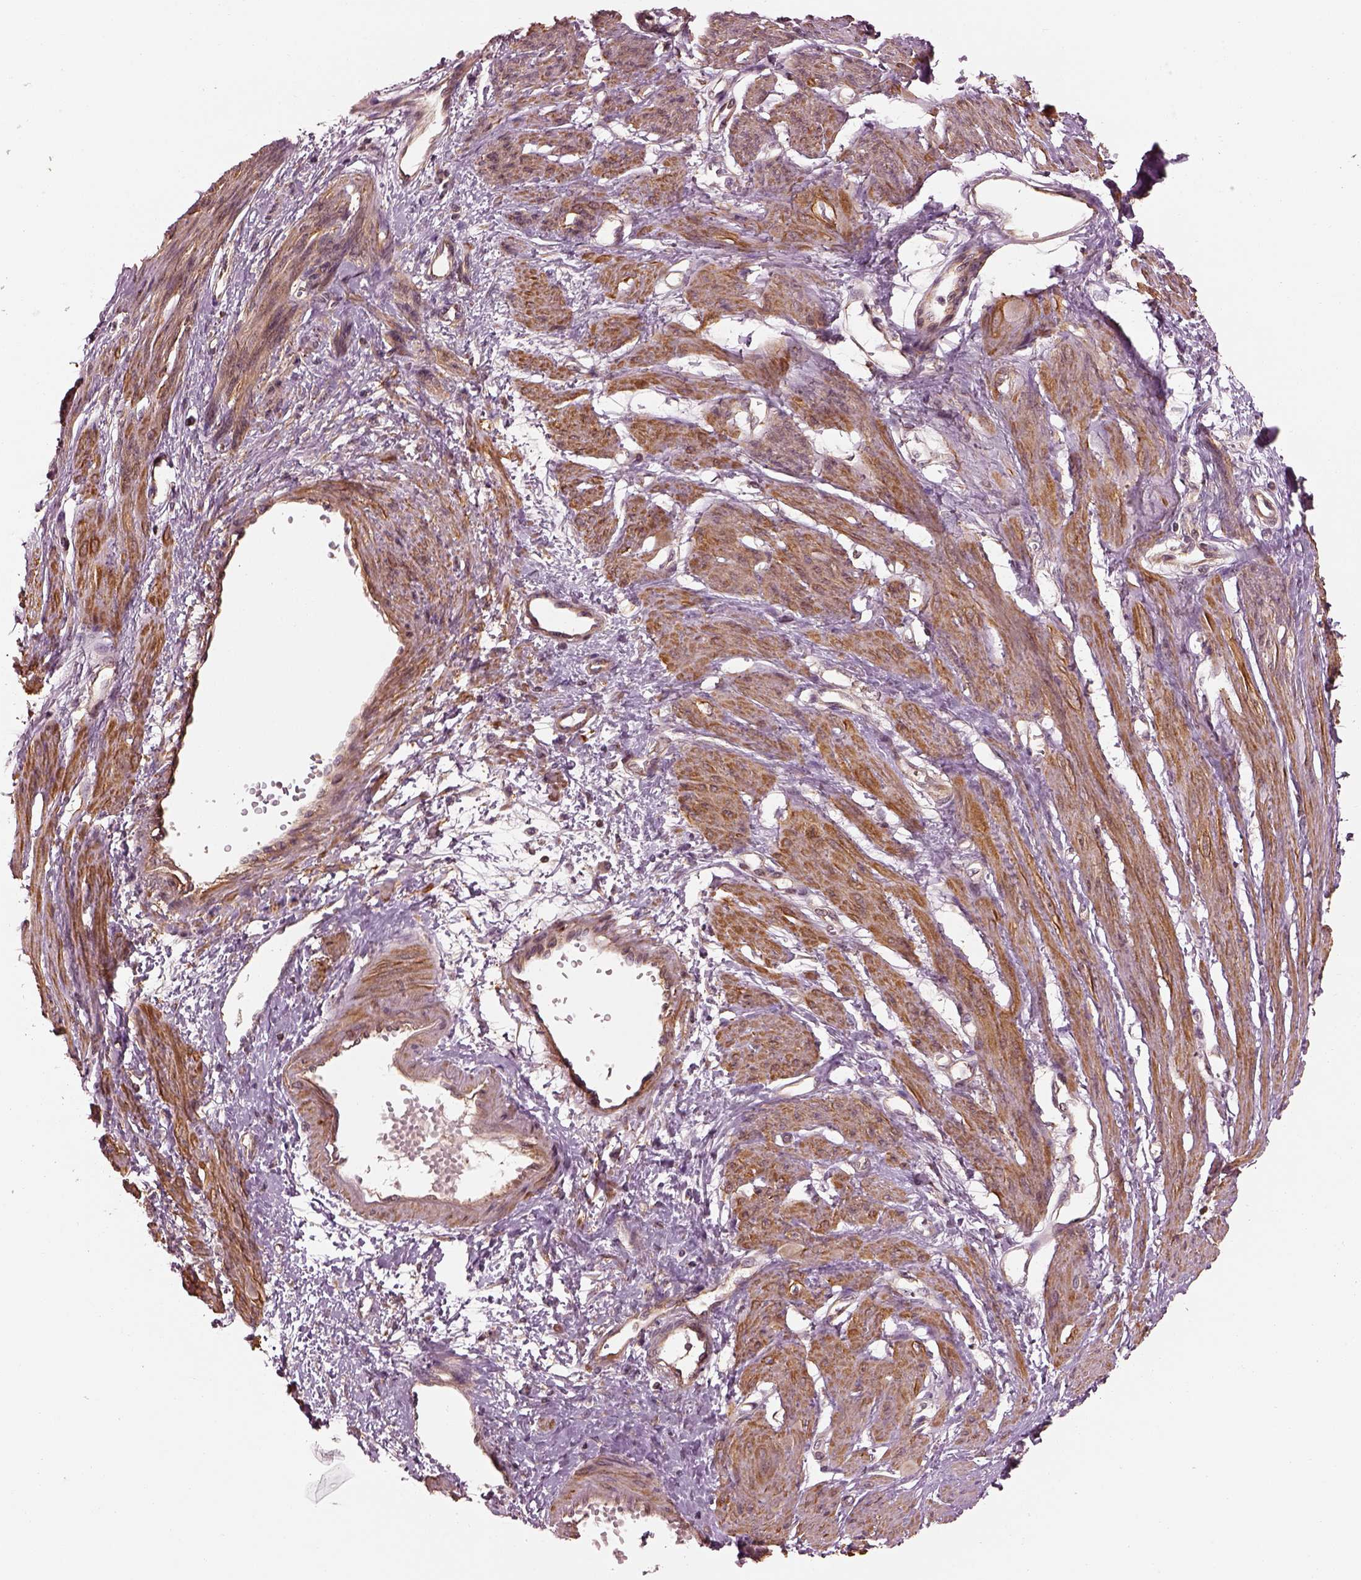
{"staining": {"intensity": "moderate", "quantity": "25%-75%", "location": "cytoplasmic/membranous"}, "tissue": "smooth muscle", "cell_type": "Smooth muscle cells", "image_type": "normal", "snomed": [{"axis": "morphology", "description": "Normal tissue, NOS"}, {"axis": "topography", "description": "Smooth muscle"}, {"axis": "topography", "description": "Uterus"}], "caption": "Immunohistochemistry (IHC) image of benign human smooth muscle stained for a protein (brown), which reveals medium levels of moderate cytoplasmic/membranous positivity in about 25%-75% of smooth muscle cells.", "gene": "LSM14A", "patient": {"sex": "female", "age": 39}}